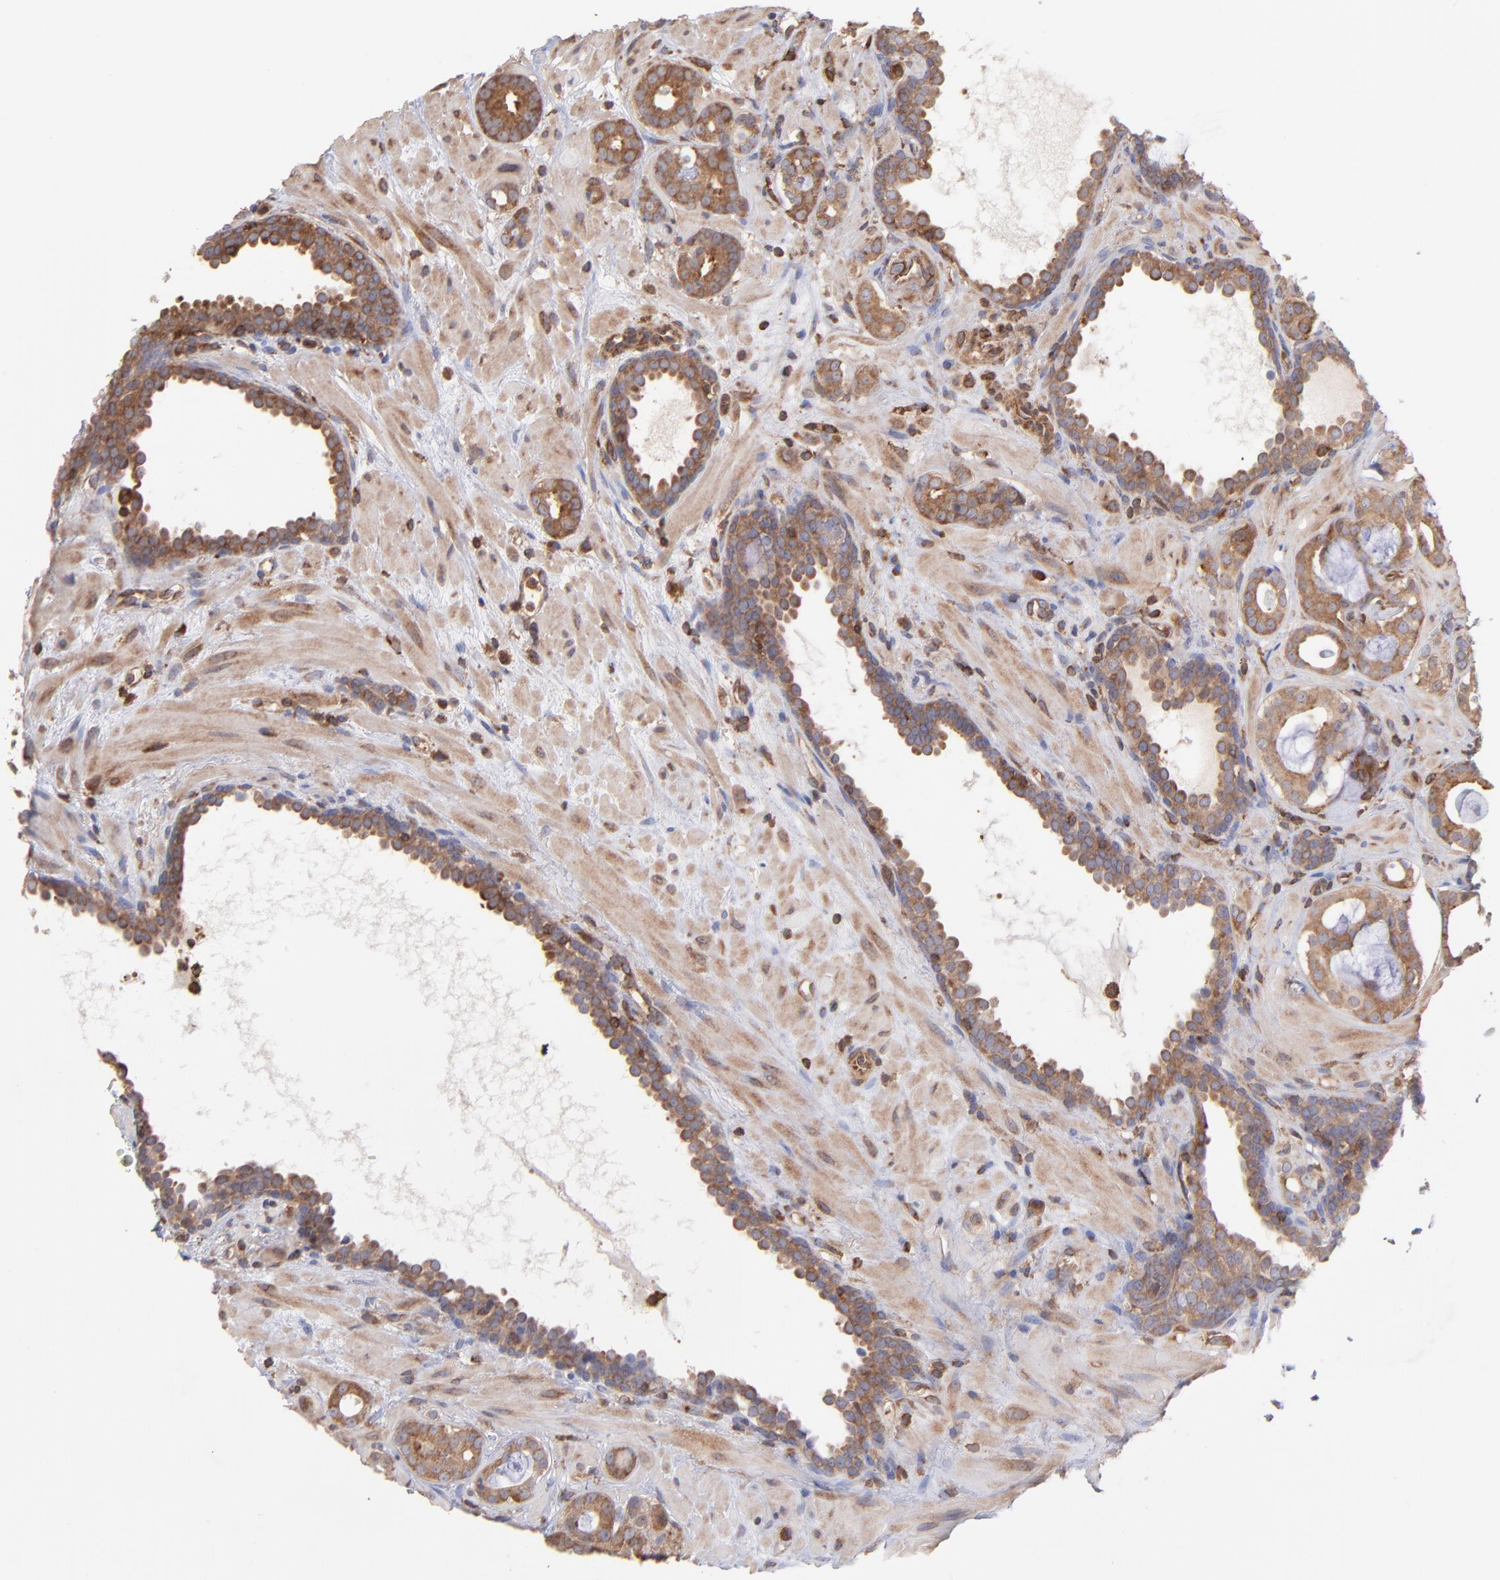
{"staining": {"intensity": "moderate", "quantity": ">75%", "location": "cytoplasmic/membranous"}, "tissue": "prostate cancer", "cell_type": "Tumor cells", "image_type": "cancer", "snomed": [{"axis": "morphology", "description": "Adenocarcinoma, Low grade"}, {"axis": "topography", "description": "Prostate"}], "caption": "About >75% of tumor cells in prostate cancer (adenocarcinoma (low-grade)) reveal moderate cytoplasmic/membranous protein positivity as visualized by brown immunohistochemical staining.", "gene": "MAPRE1", "patient": {"sex": "male", "age": 57}}